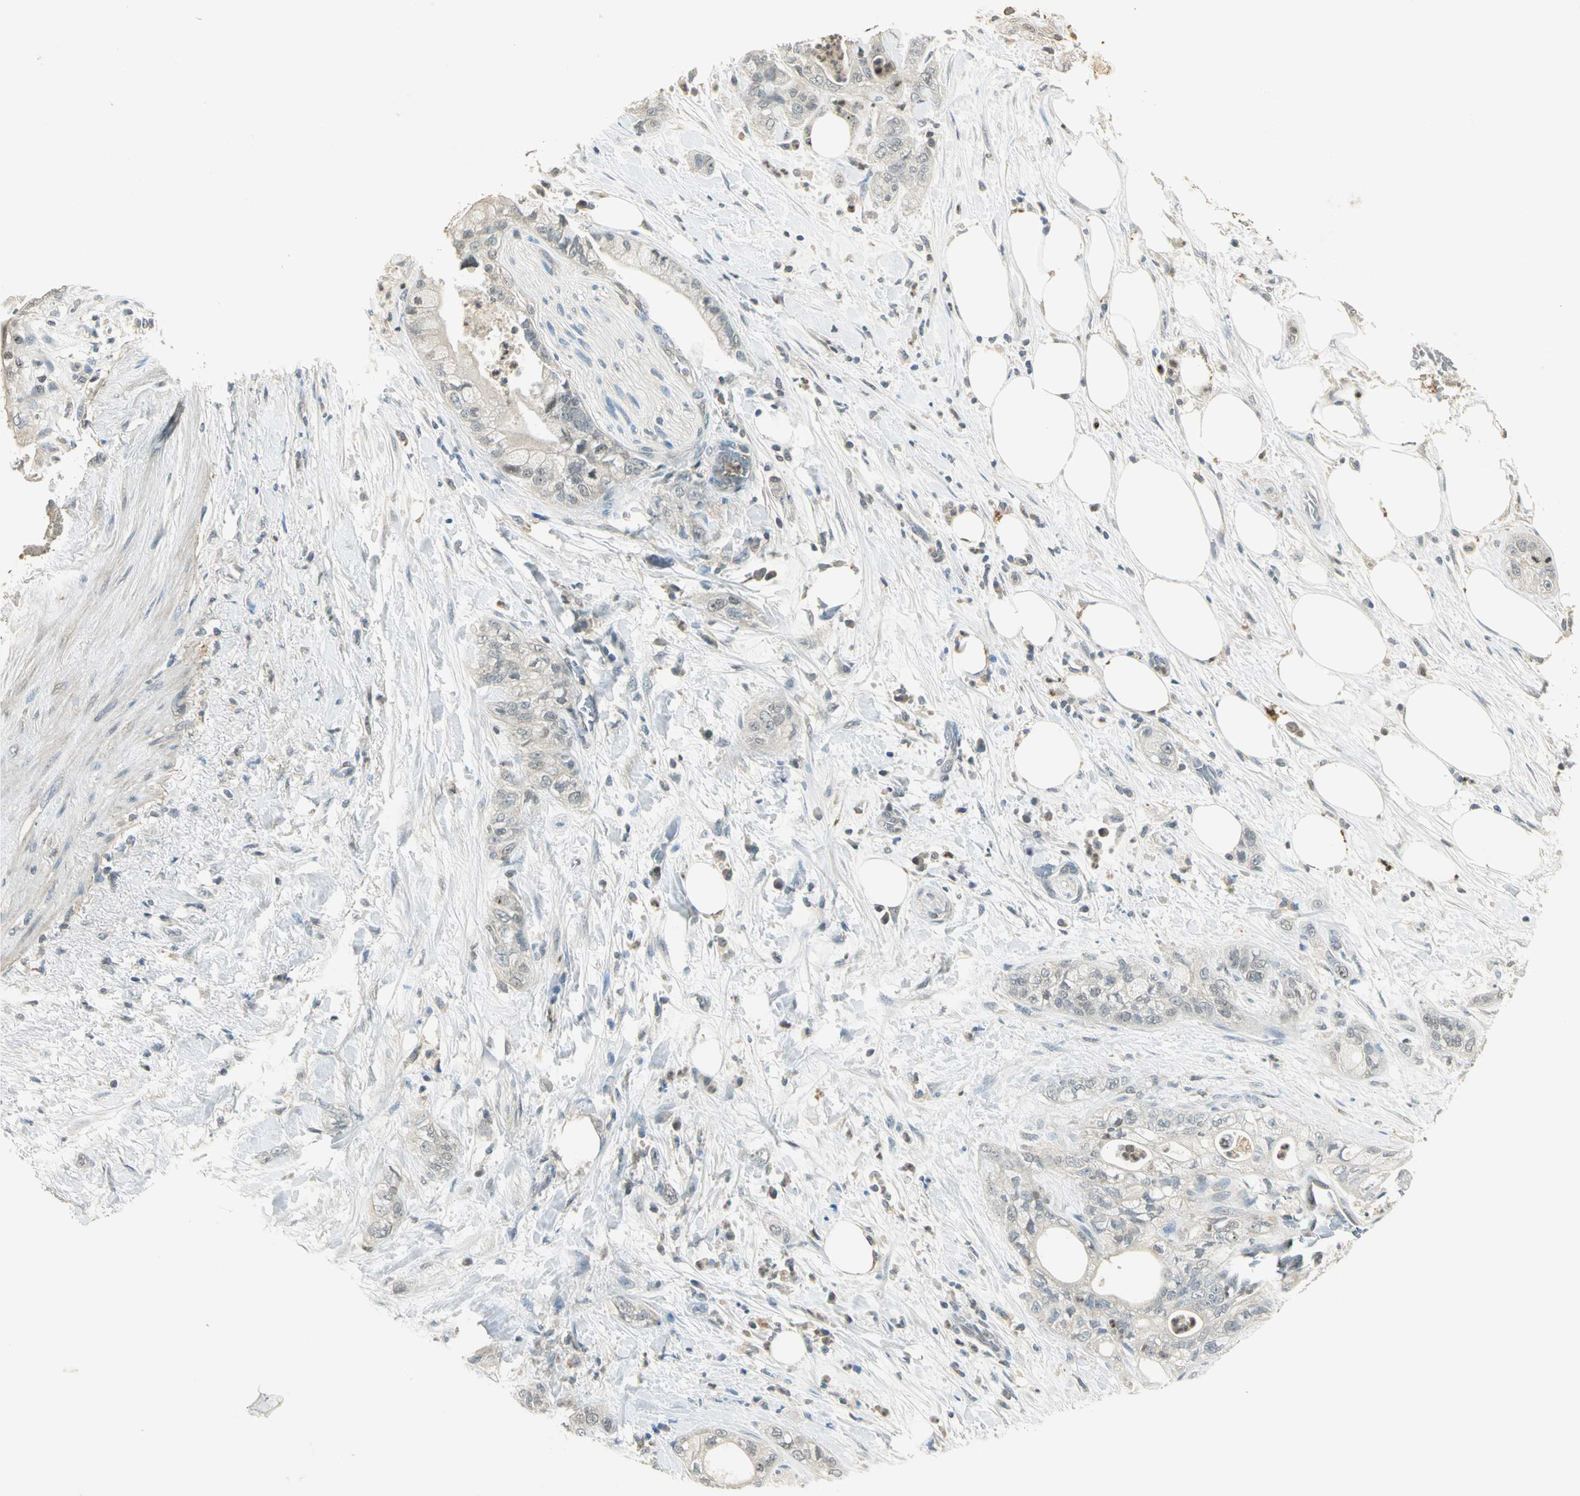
{"staining": {"intensity": "negative", "quantity": "none", "location": "none"}, "tissue": "pancreatic cancer", "cell_type": "Tumor cells", "image_type": "cancer", "snomed": [{"axis": "morphology", "description": "Adenocarcinoma, NOS"}, {"axis": "topography", "description": "Pancreas"}], "caption": "Immunohistochemistry of human pancreatic cancer demonstrates no positivity in tumor cells. (DAB IHC, high magnification).", "gene": "BIRC2", "patient": {"sex": "male", "age": 70}}